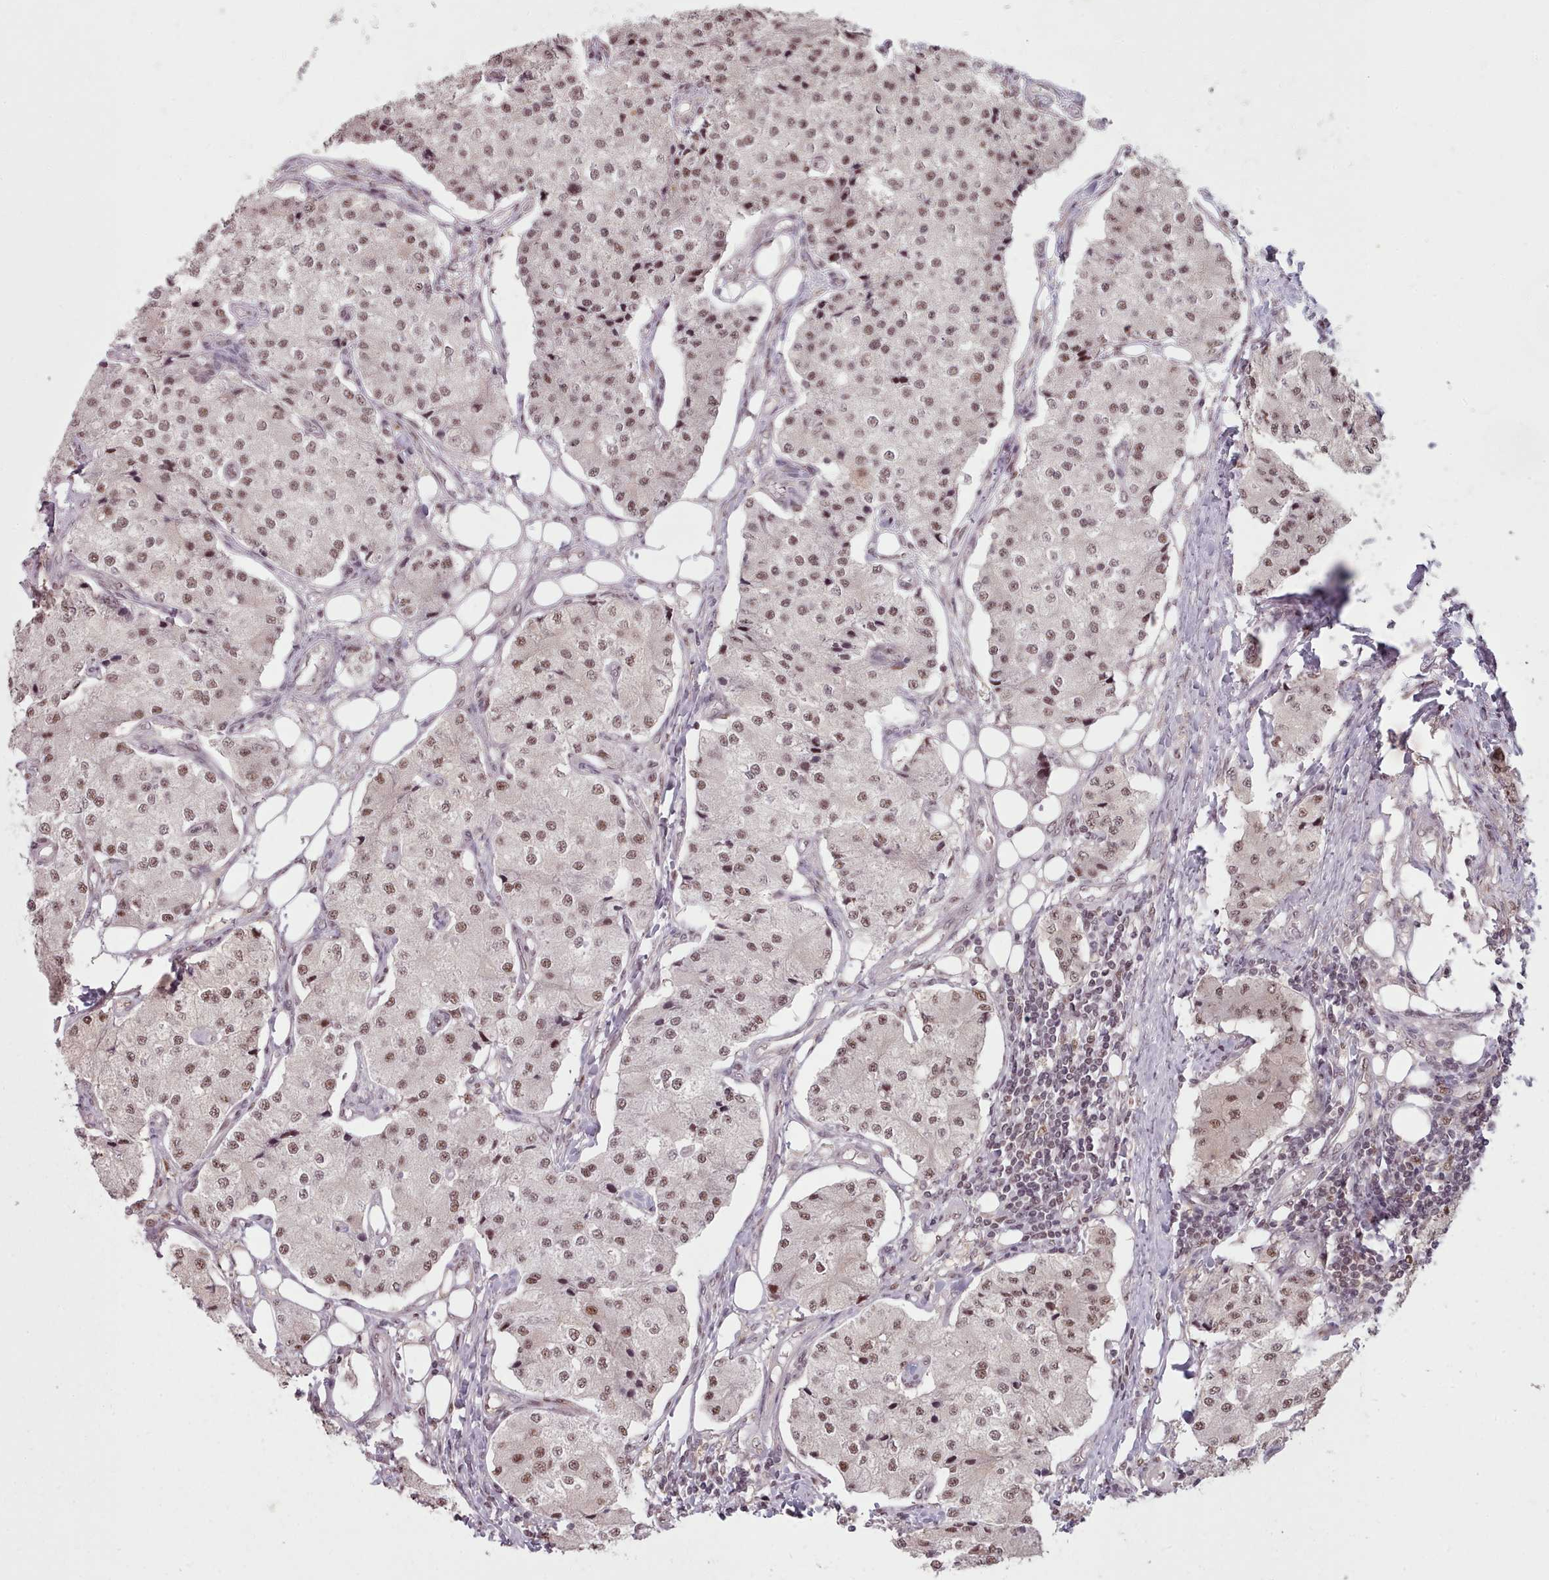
{"staining": {"intensity": "moderate", "quantity": ">75%", "location": "nuclear"}, "tissue": "carcinoid", "cell_type": "Tumor cells", "image_type": "cancer", "snomed": [{"axis": "morphology", "description": "Carcinoid, malignant, NOS"}, {"axis": "topography", "description": "Colon"}], "caption": "Immunohistochemistry photomicrograph of carcinoid stained for a protein (brown), which shows medium levels of moderate nuclear expression in approximately >75% of tumor cells.", "gene": "SRRM1", "patient": {"sex": "female", "age": 52}}